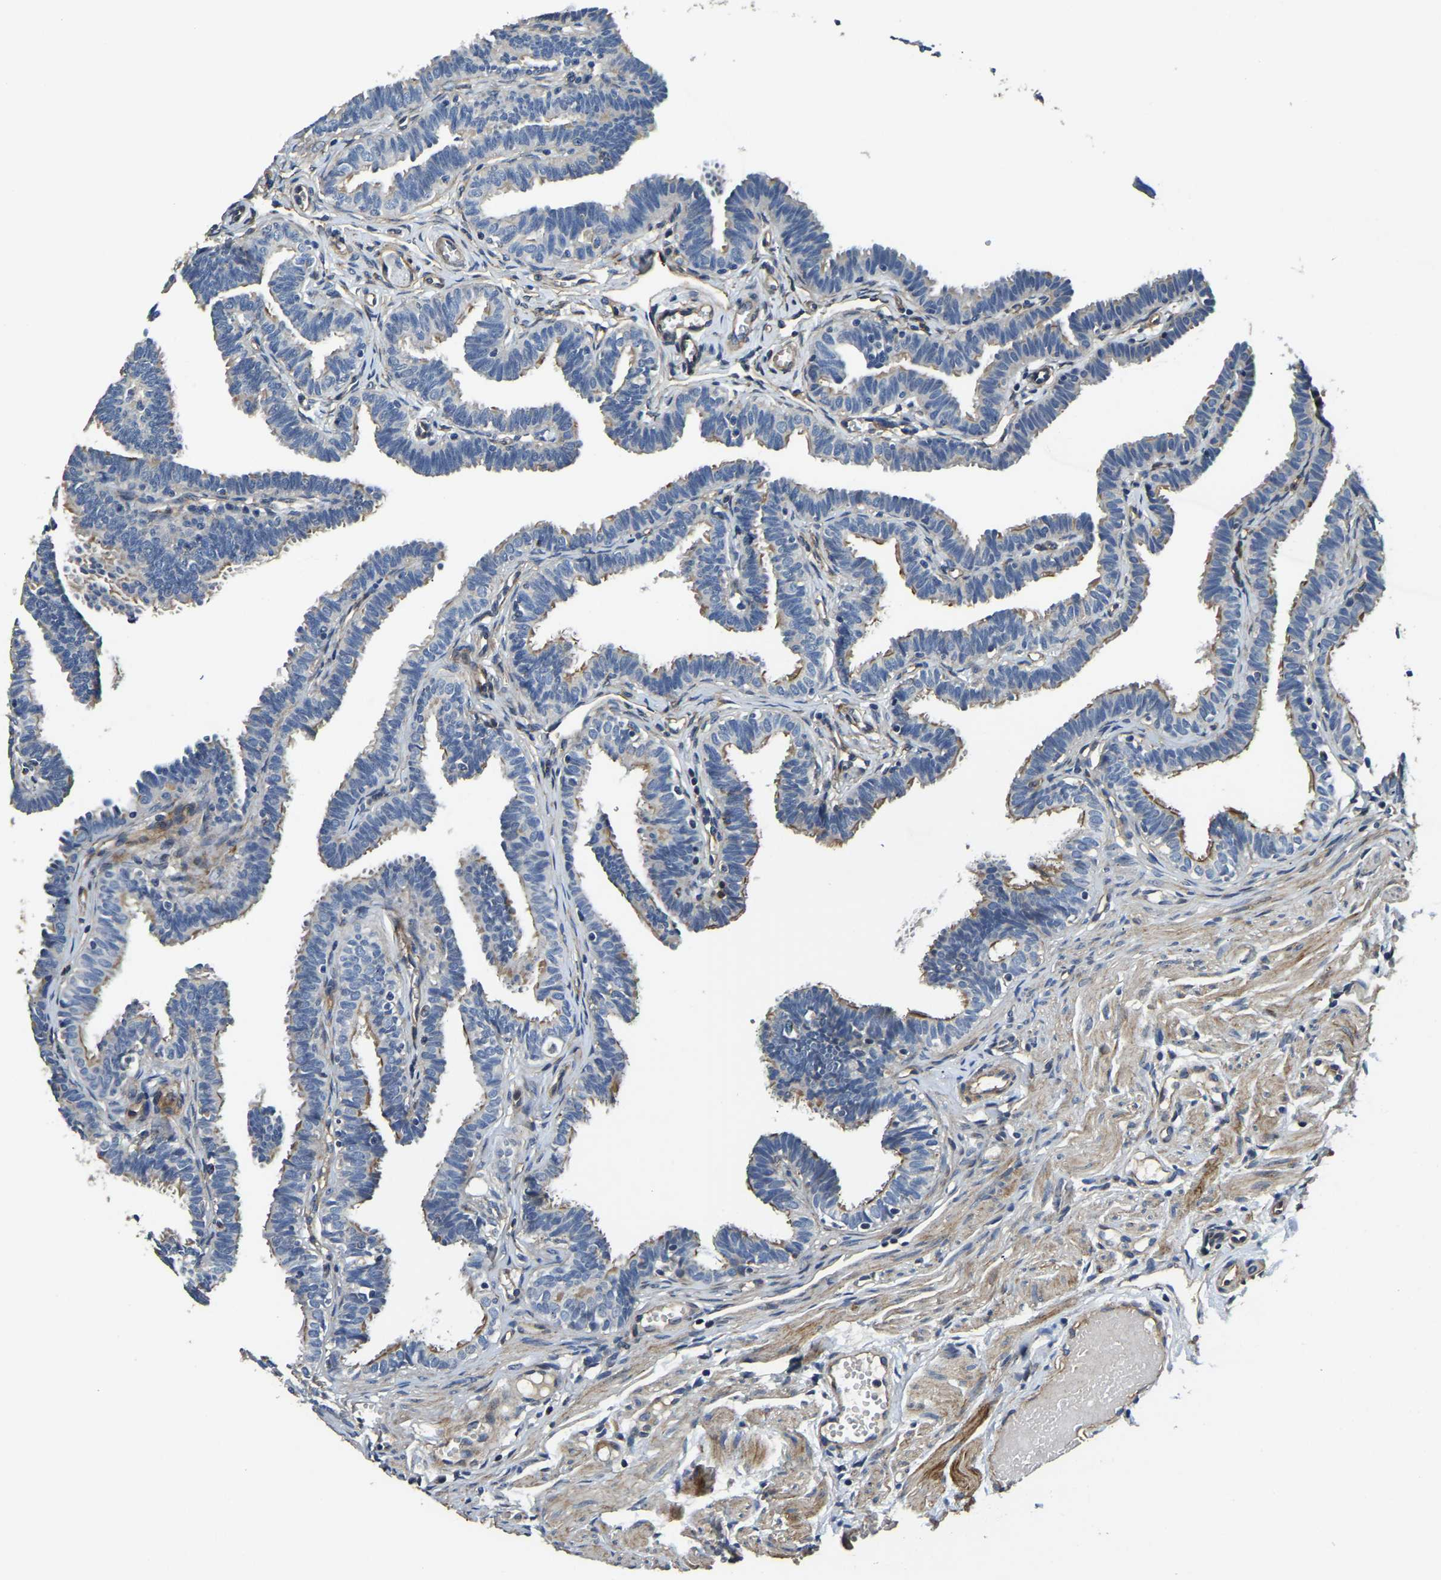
{"staining": {"intensity": "moderate", "quantity": "25%-75%", "location": "cytoplasmic/membranous"}, "tissue": "fallopian tube", "cell_type": "Glandular cells", "image_type": "normal", "snomed": [{"axis": "morphology", "description": "Normal tissue, NOS"}, {"axis": "topography", "description": "Fallopian tube"}, {"axis": "topography", "description": "Ovary"}], "caption": "Immunohistochemical staining of normal fallopian tube shows medium levels of moderate cytoplasmic/membranous expression in approximately 25%-75% of glandular cells.", "gene": "RNF39", "patient": {"sex": "female", "age": 23}}